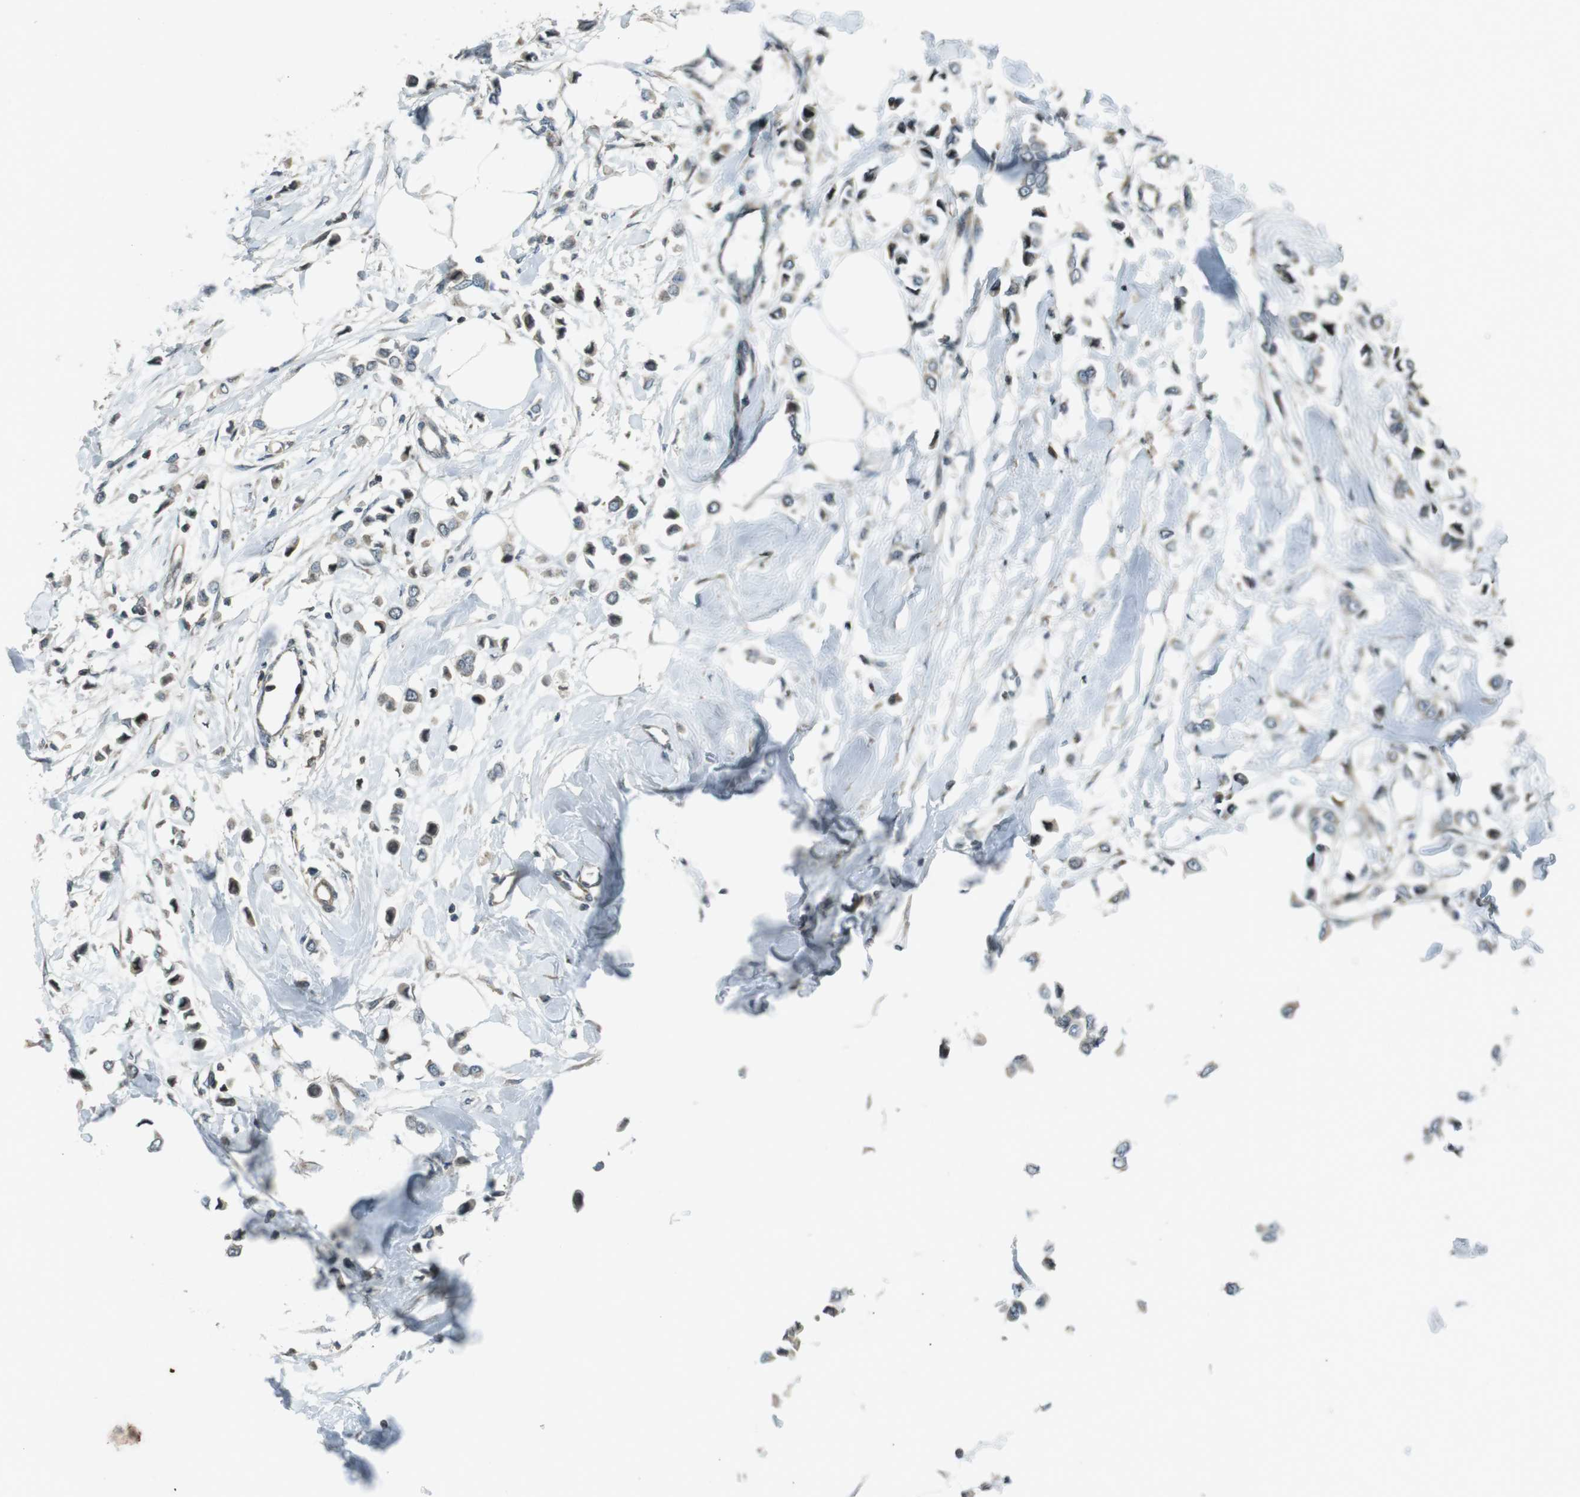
{"staining": {"intensity": "weak", "quantity": ">75%", "location": "cytoplasmic/membranous"}, "tissue": "breast cancer", "cell_type": "Tumor cells", "image_type": "cancer", "snomed": [{"axis": "morphology", "description": "Lobular carcinoma"}, {"axis": "topography", "description": "Breast"}], "caption": "IHC staining of breast cancer, which displays low levels of weak cytoplasmic/membranous positivity in approximately >75% of tumor cells indicating weak cytoplasmic/membranous protein positivity. The staining was performed using DAB (3,3'-diaminobenzidine) (brown) for protein detection and nuclei were counterstained in hematoxylin (blue).", "gene": "ZYX", "patient": {"sex": "female", "age": 51}}